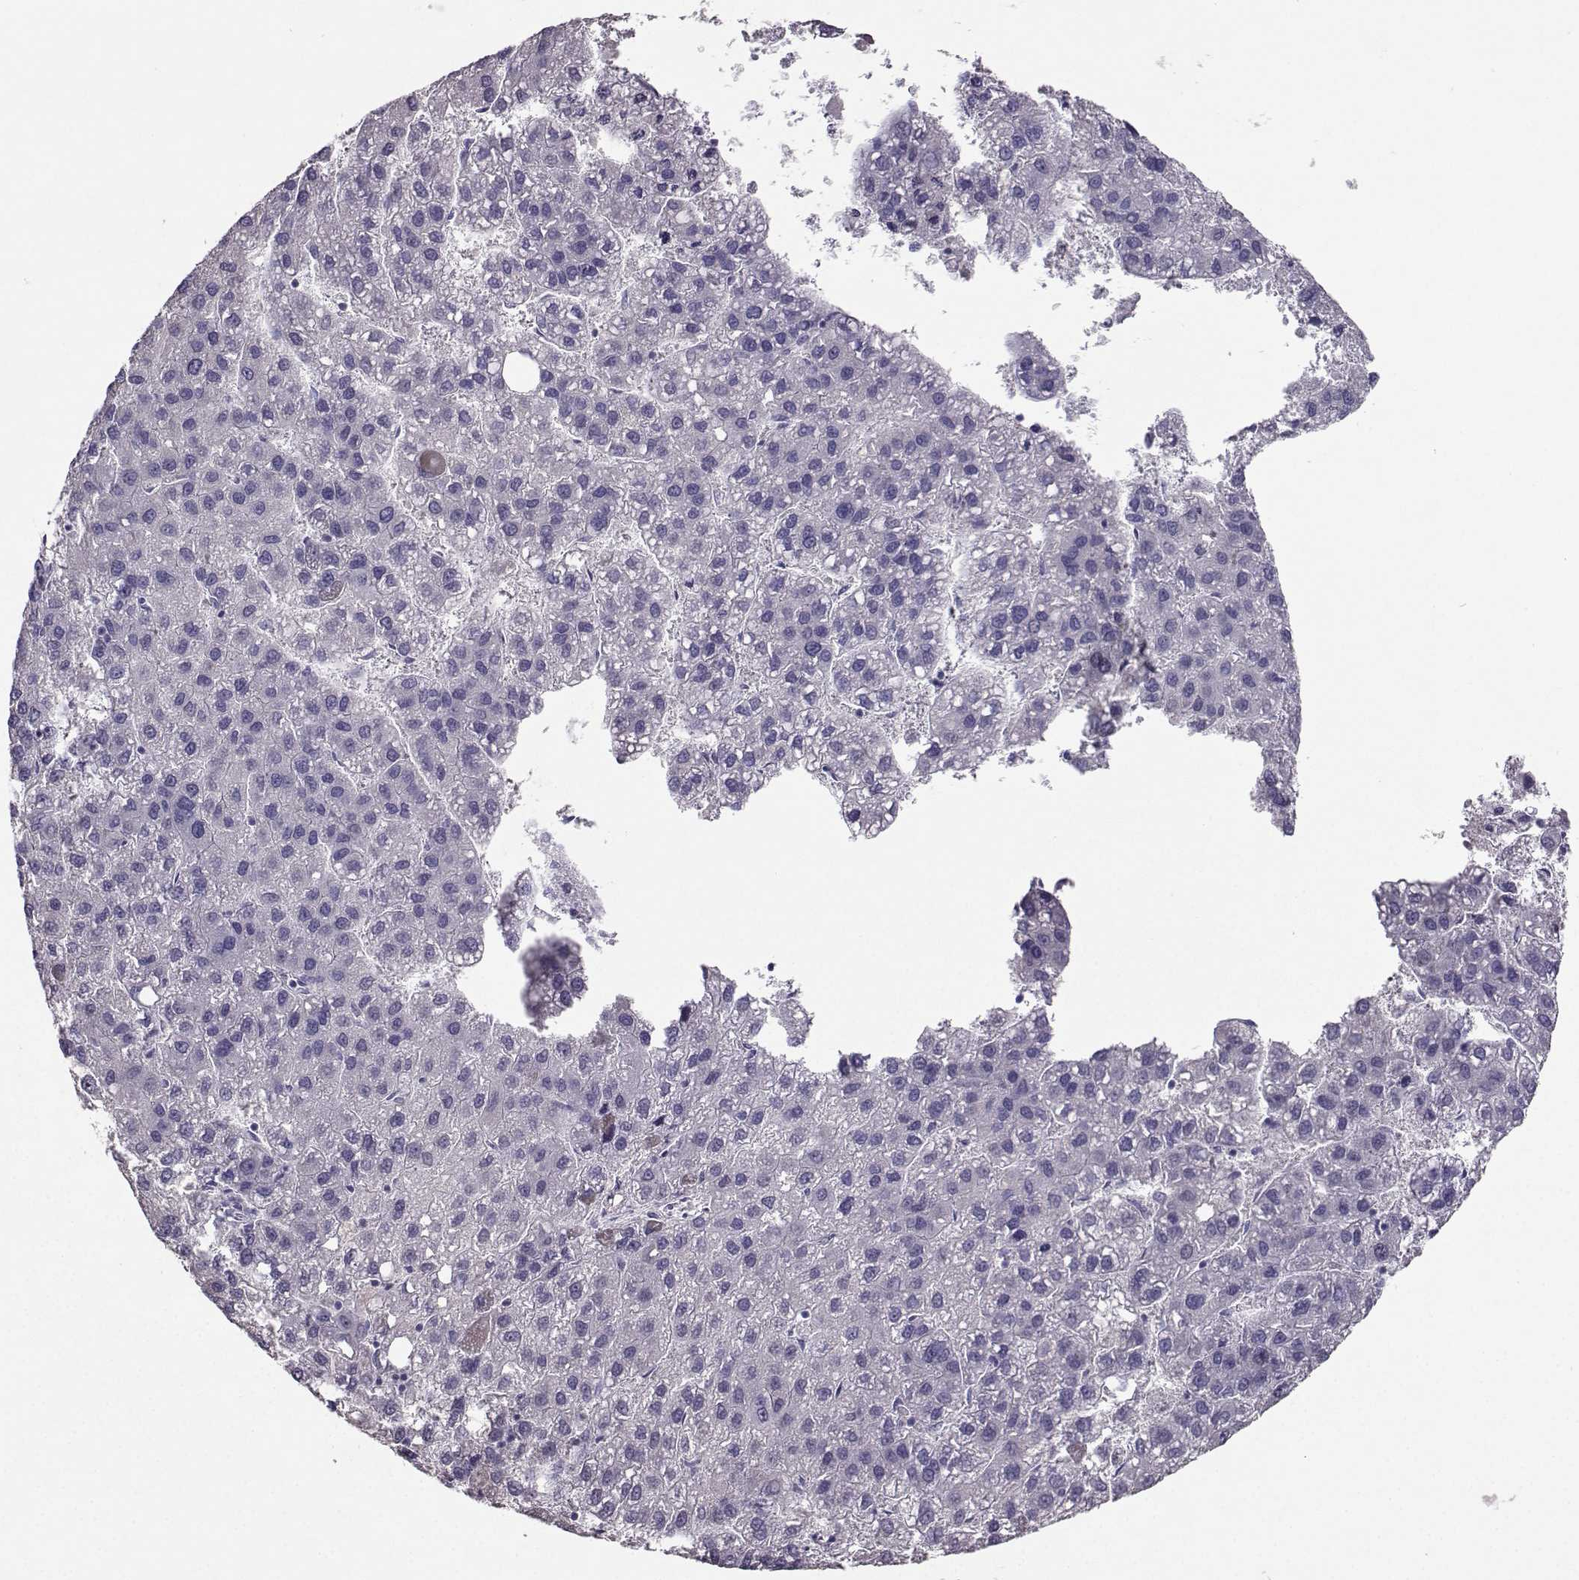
{"staining": {"intensity": "negative", "quantity": "none", "location": "none"}, "tissue": "liver cancer", "cell_type": "Tumor cells", "image_type": "cancer", "snomed": [{"axis": "morphology", "description": "Carcinoma, Hepatocellular, NOS"}, {"axis": "topography", "description": "Liver"}], "caption": "This is a photomicrograph of immunohistochemistry staining of liver cancer, which shows no positivity in tumor cells.", "gene": "CARTPT", "patient": {"sex": "female", "age": 82}}